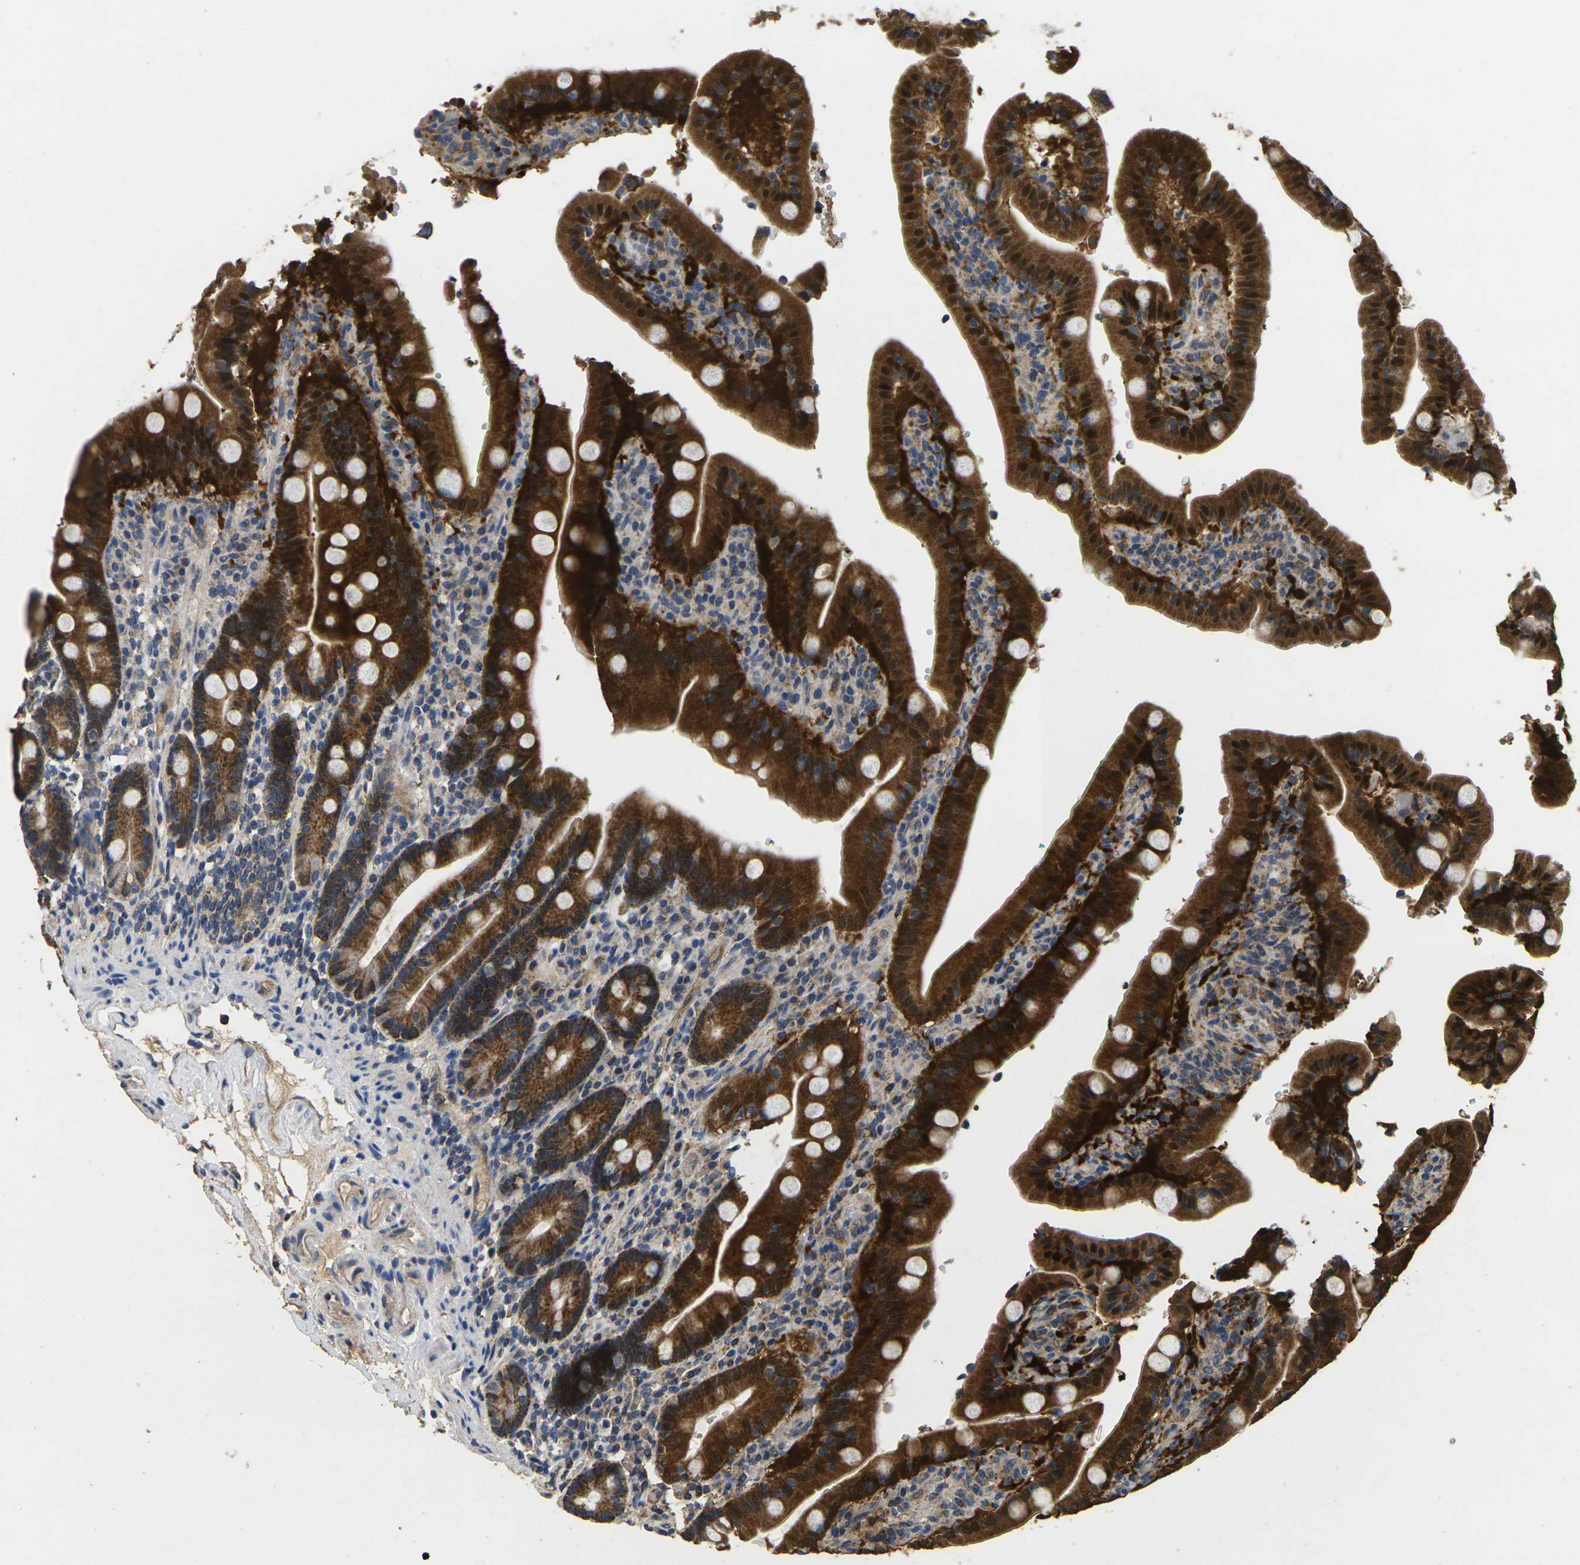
{"staining": {"intensity": "strong", "quantity": ">75%", "location": "cytoplasmic/membranous,nuclear"}, "tissue": "duodenum", "cell_type": "Glandular cells", "image_type": "normal", "snomed": [{"axis": "morphology", "description": "Normal tissue, NOS"}, {"axis": "topography", "description": "Small intestine, NOS"}], "caption": "Immunohistochemical staining of unremarkable duodenum demonstrates high levels of strong cytoplasmic/membranous,nuclear positivity in about >75% of glandular cells.", "gene": "MAPK11", "patient": {"sex": "female", "age": 71}}